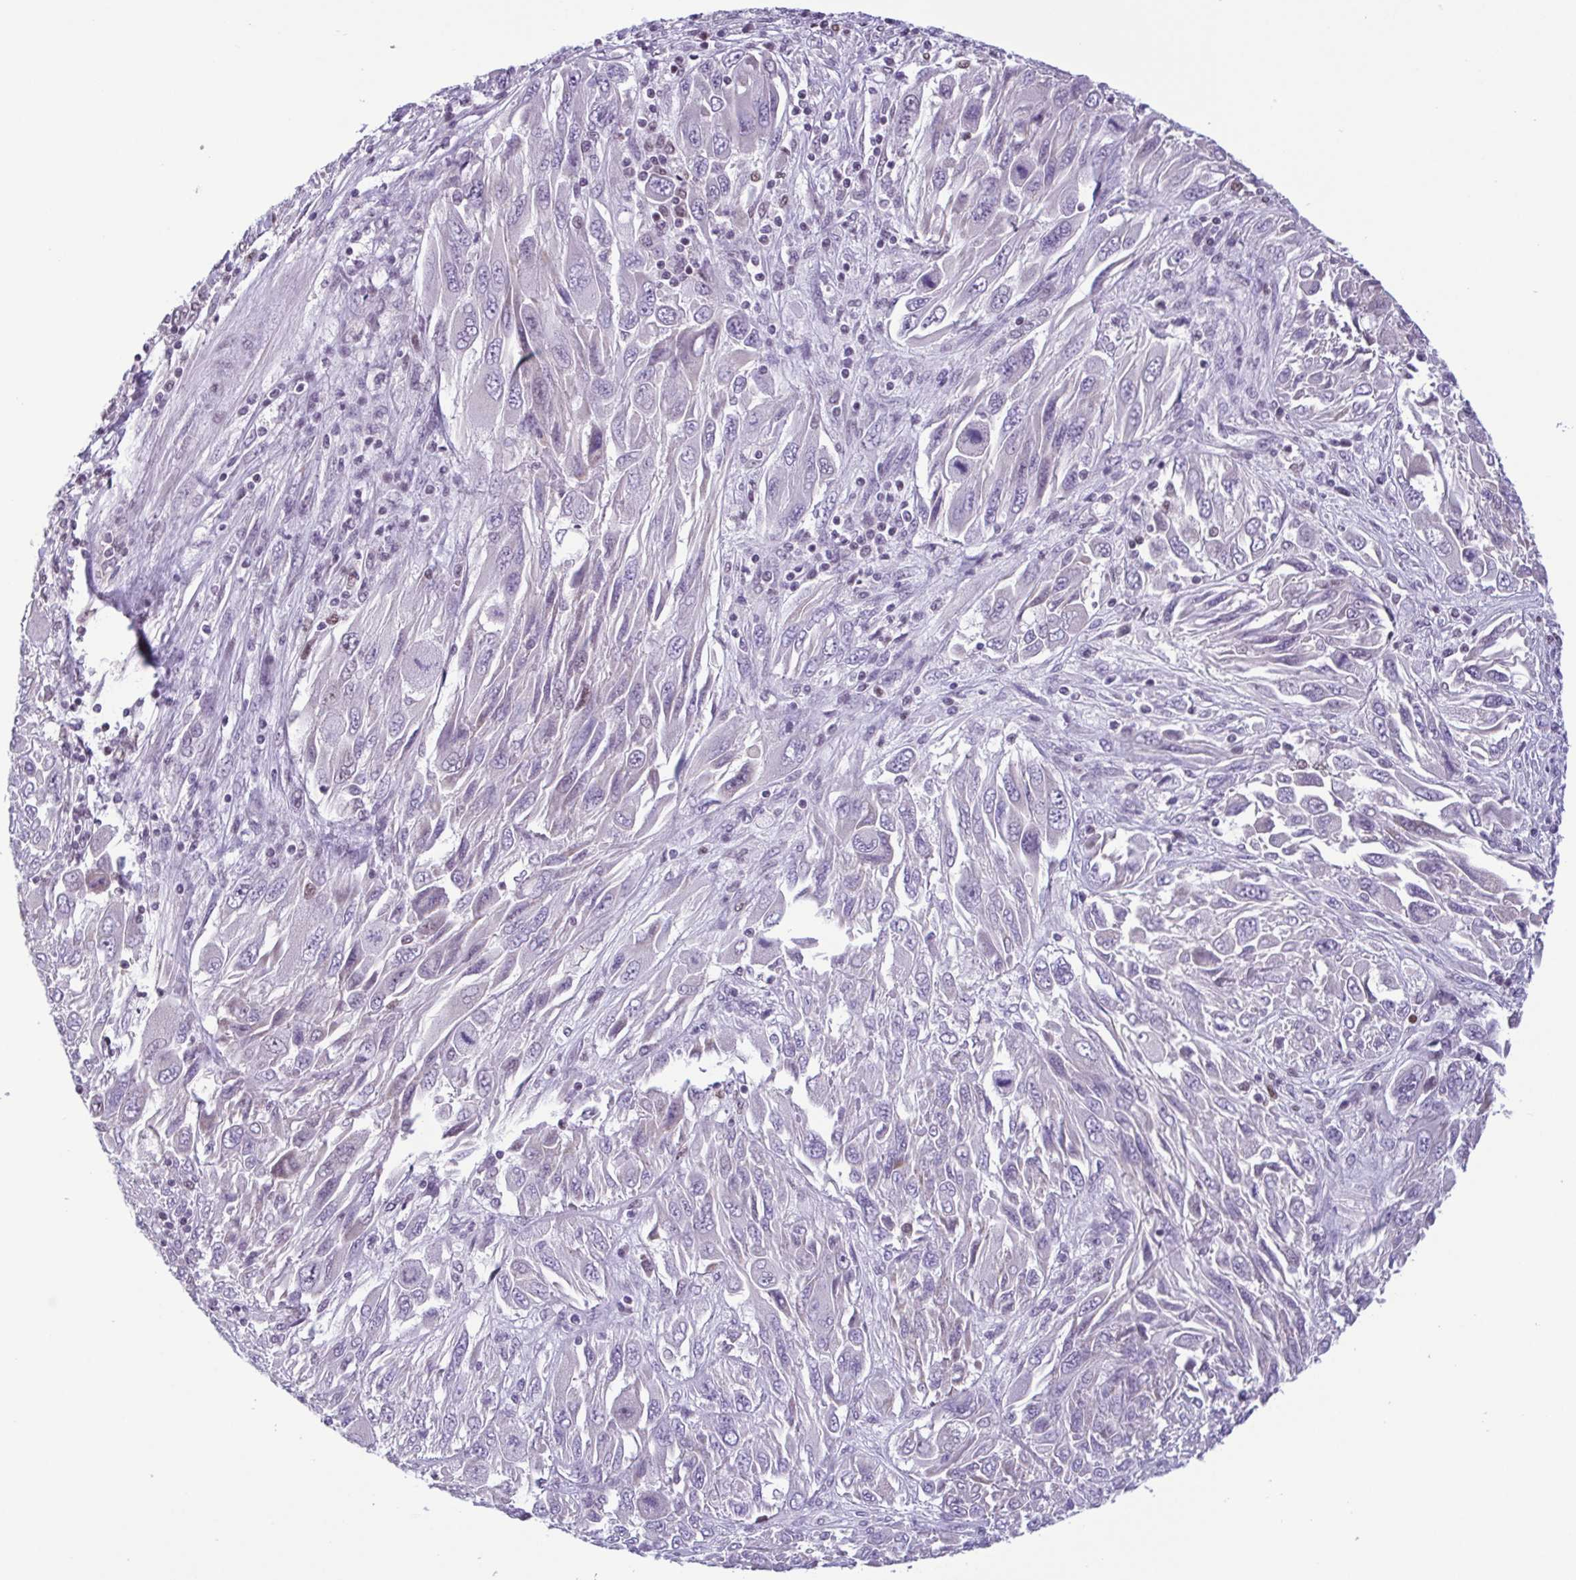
{"staining": {"intensity": "negative", "quantity": "none", "location": "none"}, "tissue": "melanoma", "cell_type": "Tumor cells", "image_type": "cancer", "snomed": [{"axis": "morphology", "description": "Malignant melanoma, NOS"}, {"axis": "topography", "description": "Skin"}], "caption": "Melanoma stained for a protein using immunohistochemistry shows no positivity tumor cells.", "gene": "IRF1", "patient": {"sex": "female", "age": 91}}